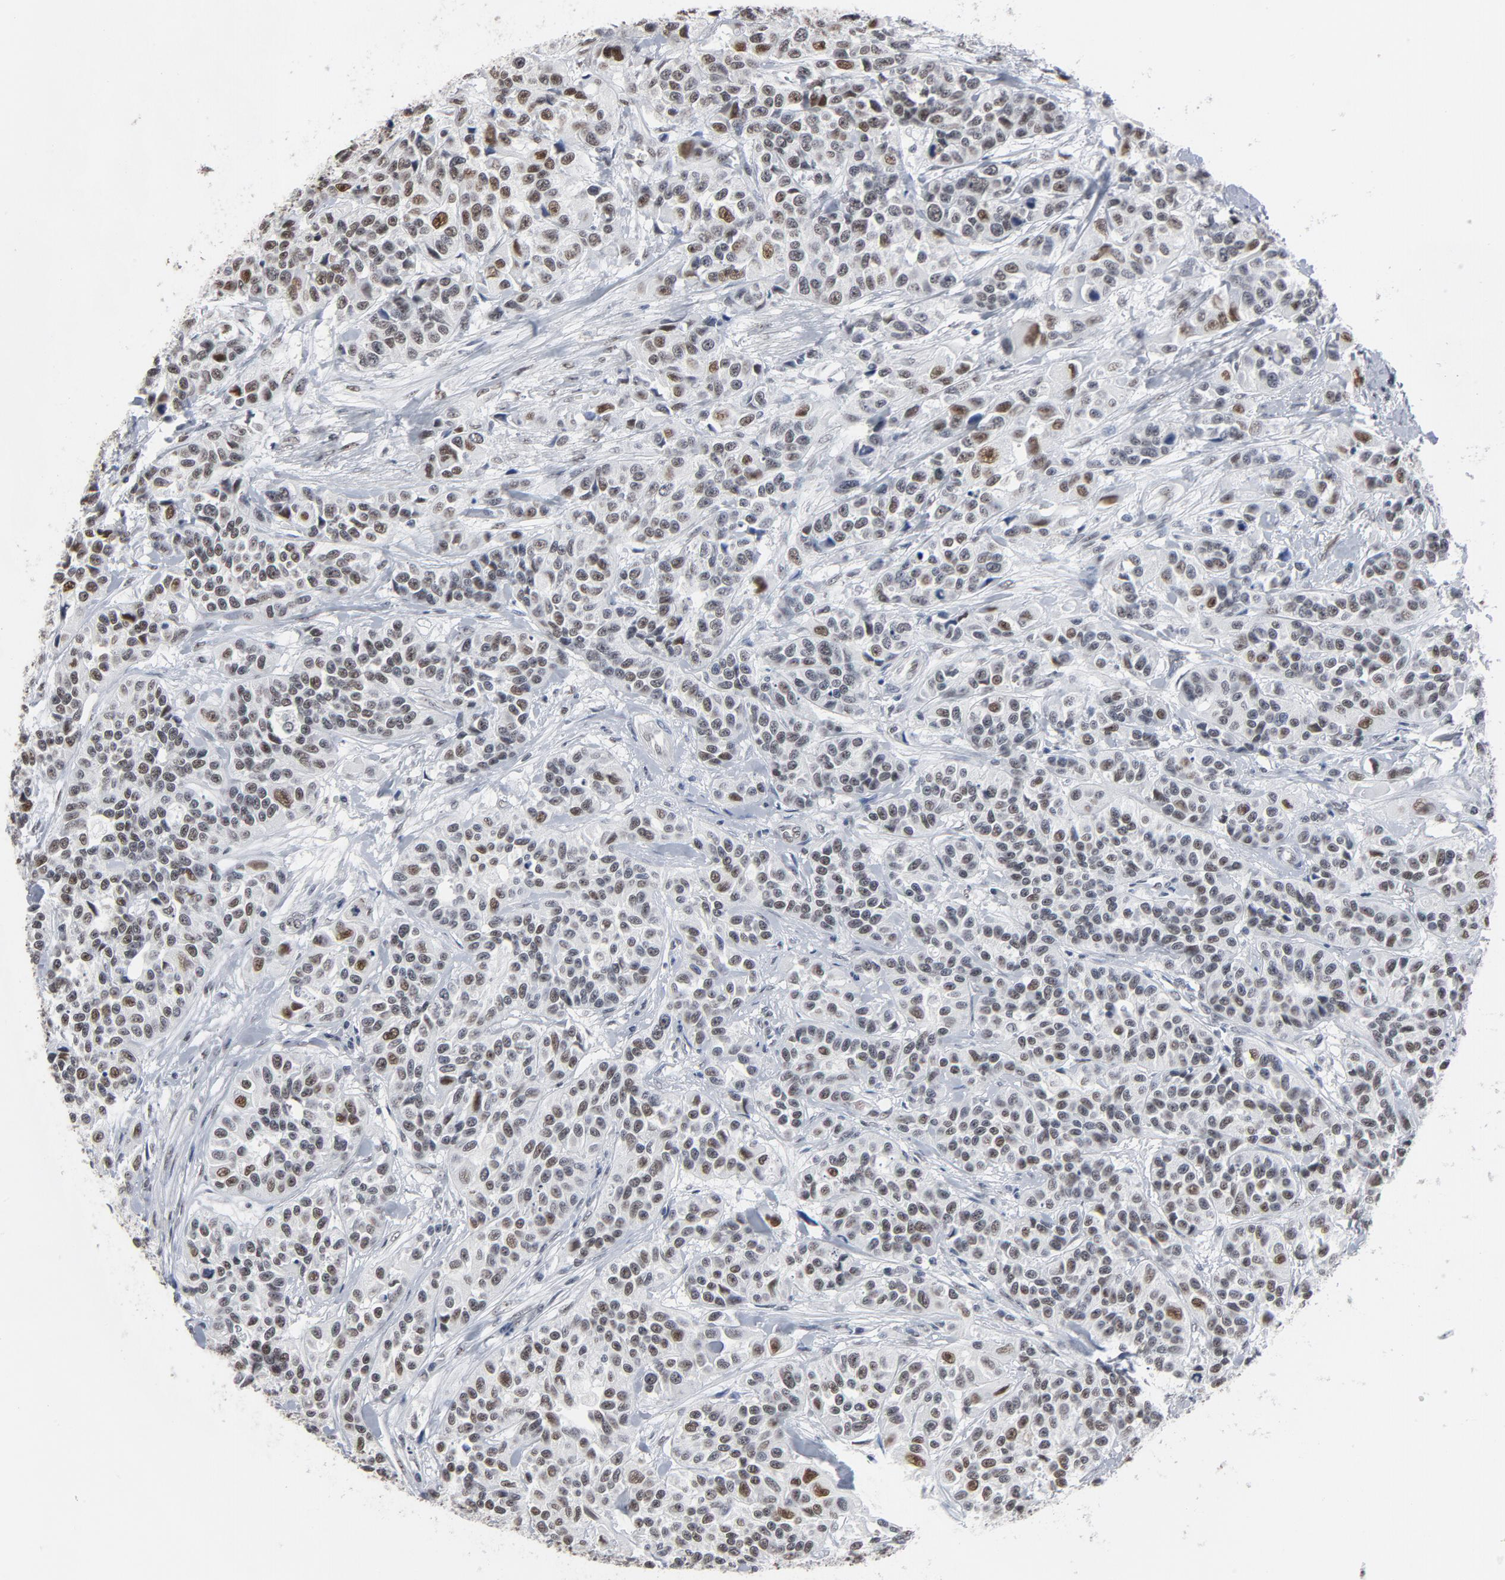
{"staining": {"intensity": "moderate", "quantity": "25%-75%", "location": "nuclear"}, "tissue": "urothelial cancer", "cell_type": "Tumor cells", "image_type": "cancer", "snomed": [{"axis": "morphology", "description": "Urothelial carcinoma, High grade"}, {"axis": "topography", "description": "Urinary bladder"}], "caption": "A medium amount of moderate nuclear staining is seen in about 25%-75% of tumor cells in high-grade urothelial carcinoma tissue.", "gene": "MRE11", "patient": {"sex": "female", "age": 81}}